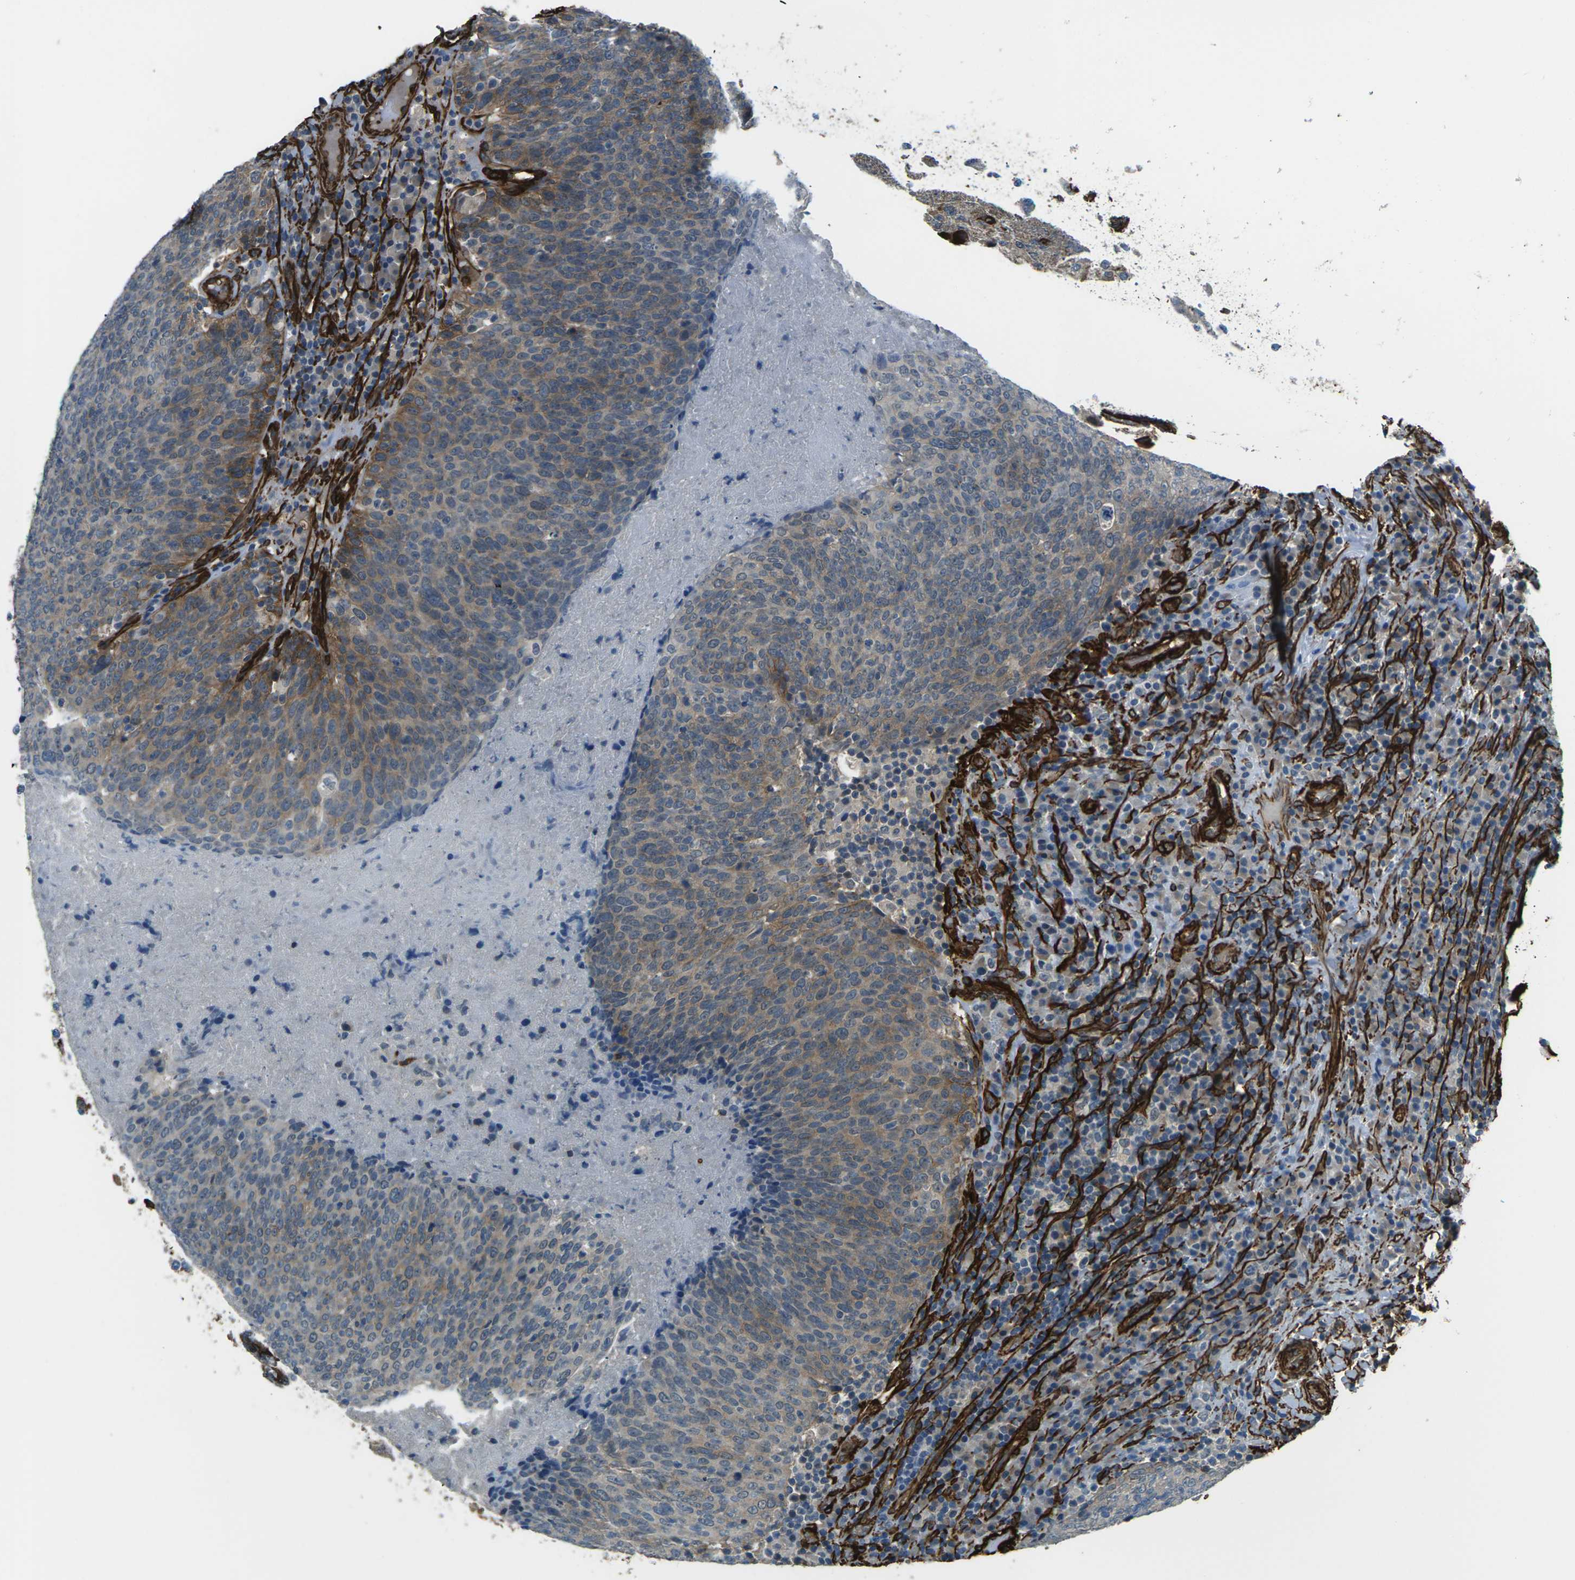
{"staining": {"intensity": "weak", "quantity": ">75%", "location": "cytoplasmic/membranous"}, "tissue": "head and neck cancer", "cell_type": "Tumor cells", "image_type": "cancer", "snomed": [{"axis": "morphology", "description": "Squamous cell carcinoma, NOS"}, {"axis": "morphology", "description": "Squamous cell carcinoma, metastatic, NOS"}, {"axis": "topography", "description": "Lymph node"}, {"axis": "topography", "description": "Head-Neck"}], "caption": "Protein staining of head and neck metastatic squamous cell carcinoma tissue exhibits weak cytoplasmic/membranous staining in about >75% of tumor cells.", "gene": "GRAMD1C", "patient": {"sex": "male", "age": 62}}